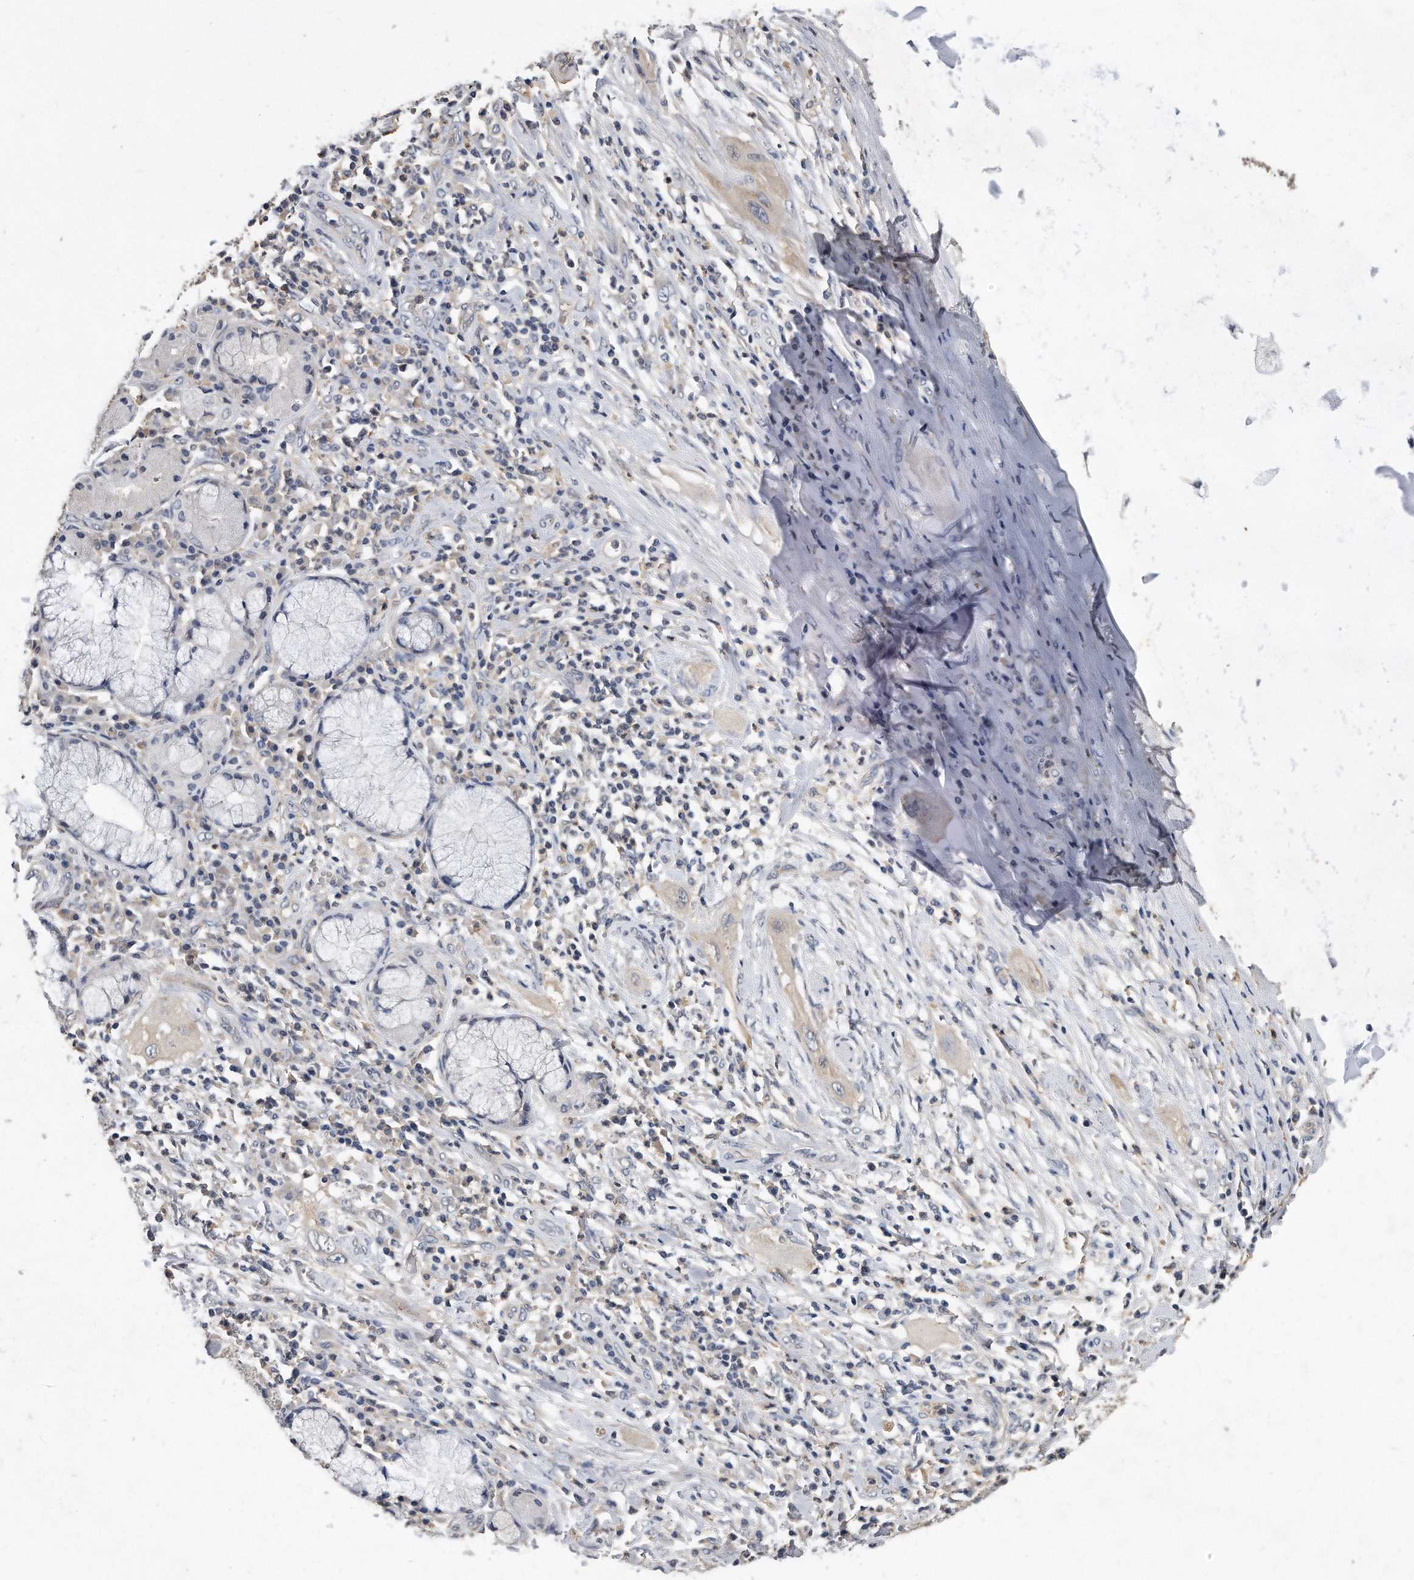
{"staining": {"intensity": "weak", "quantity": "<25%", "location": "cytoplasmic/membranous"}, "tissue": "lung cancer", "cell_type": "Tumor cells", "image_type": "cancer", "snomed": [{"axis": "morphology", "description": "Squamous cell carcinoma, NOS"}, {"axis": "topography", "description": "Lung"}], "caption": "This is a image of IHC staining of lung squamous cell carcinoma, which shows no expression in tumor cells.", "gene": "HOMER3", "patient": {"sex": "female", "age": 47}}